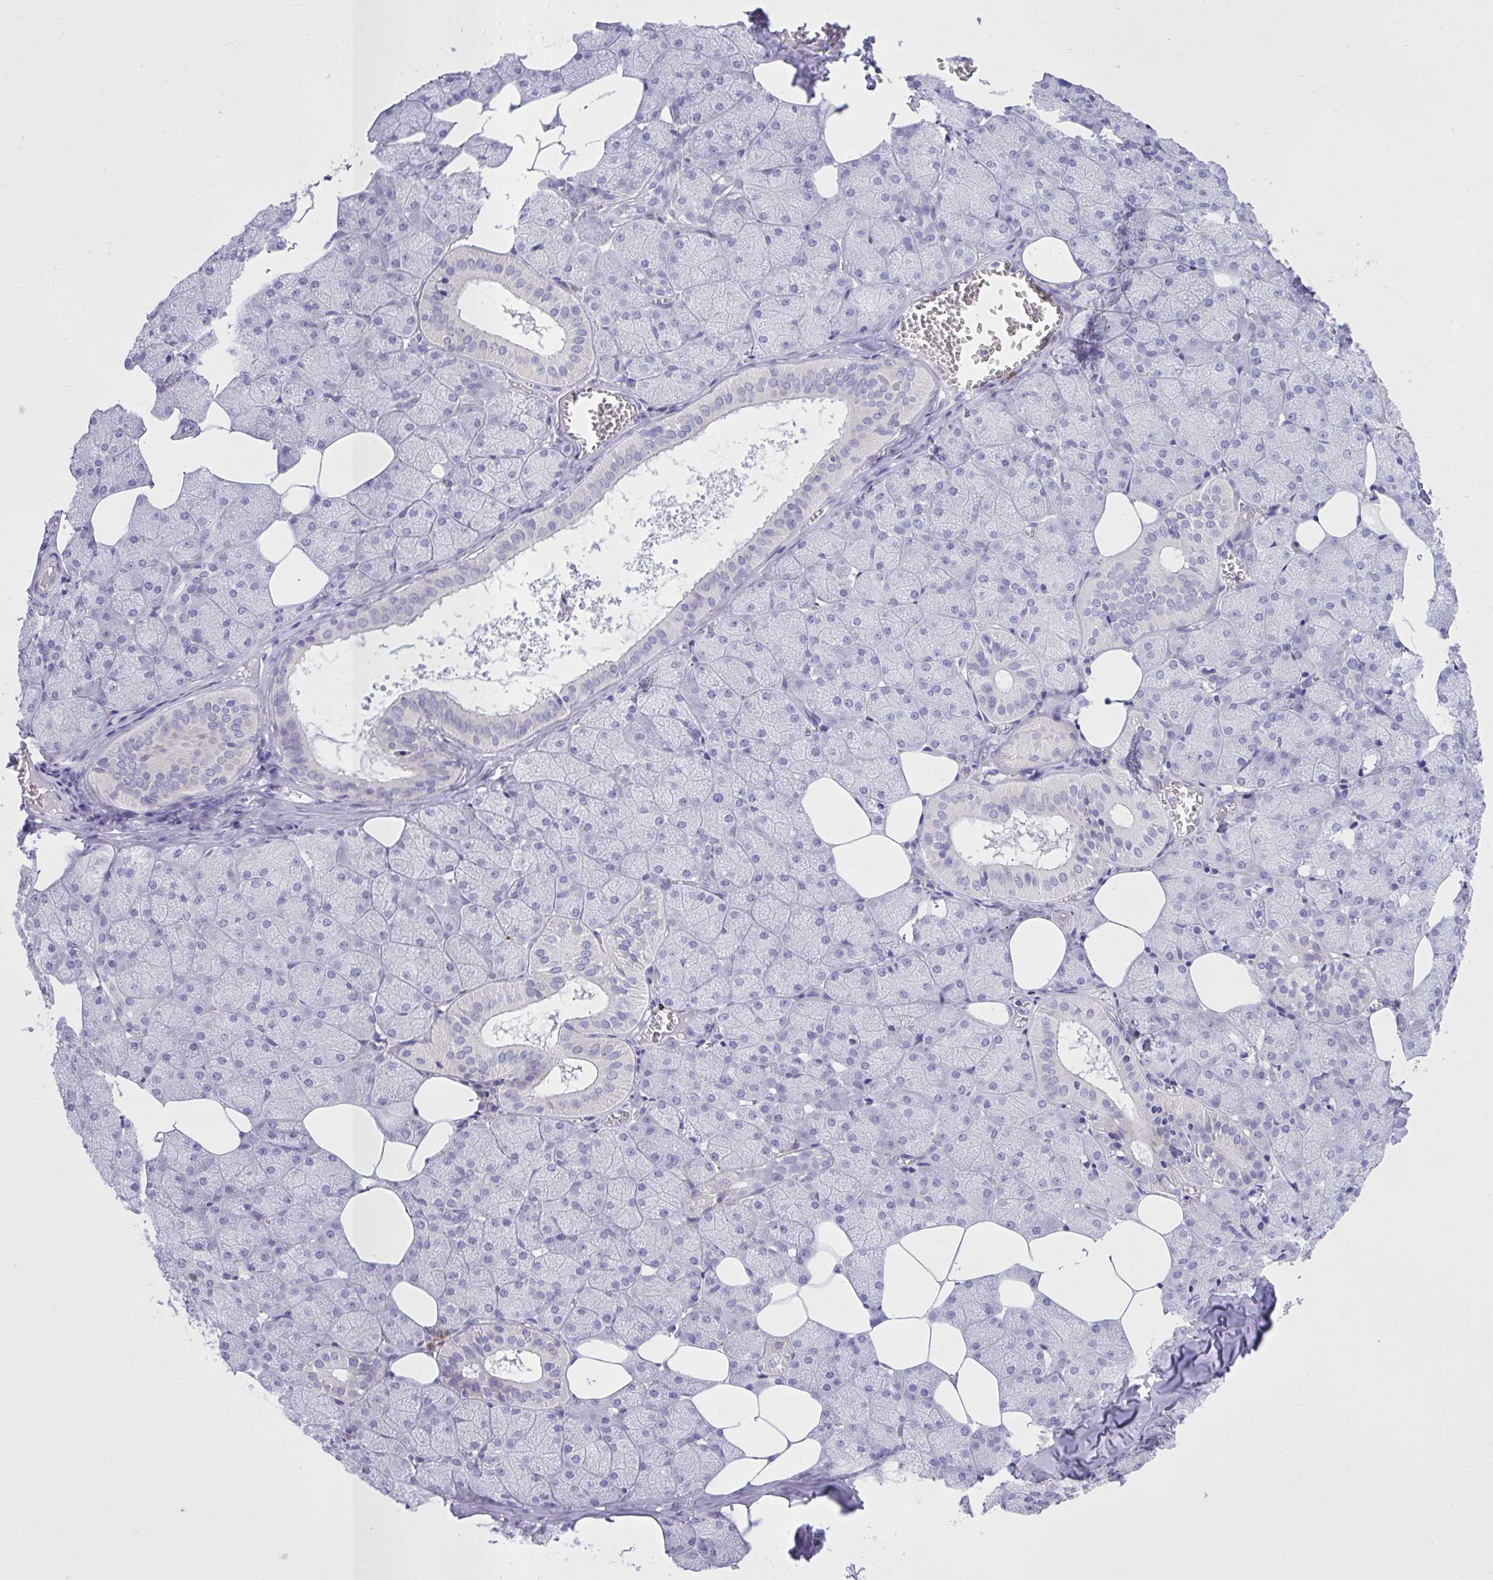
{"staining": {"intensity": "negative", "quantity": "none", "location": "none"}, "tissue": "salivary gland", "cell_type": "Glandular cells", "image_type": "normal", "snomed": [{"axis": "morphology", "description": "Normal tissue, NOS"}, {"axis": "topography", "description": "Salivary gland"}, {"axis": "topography", "description": "Peripheral nerve tissue"}], "caption": "IHC photomicrograph of benign salivary gland: salivary gland stained with DAB (3,3'-diaminobenzidine) shows no significant protein staining in glandular cells. (Stains: DAB immunohistochemistry with hematoxylin counter stain, Microscopy: brightfield microscopy at high magnification).", "gene": "SPAG1", "patient": {"sex": "male", "age": 38}}